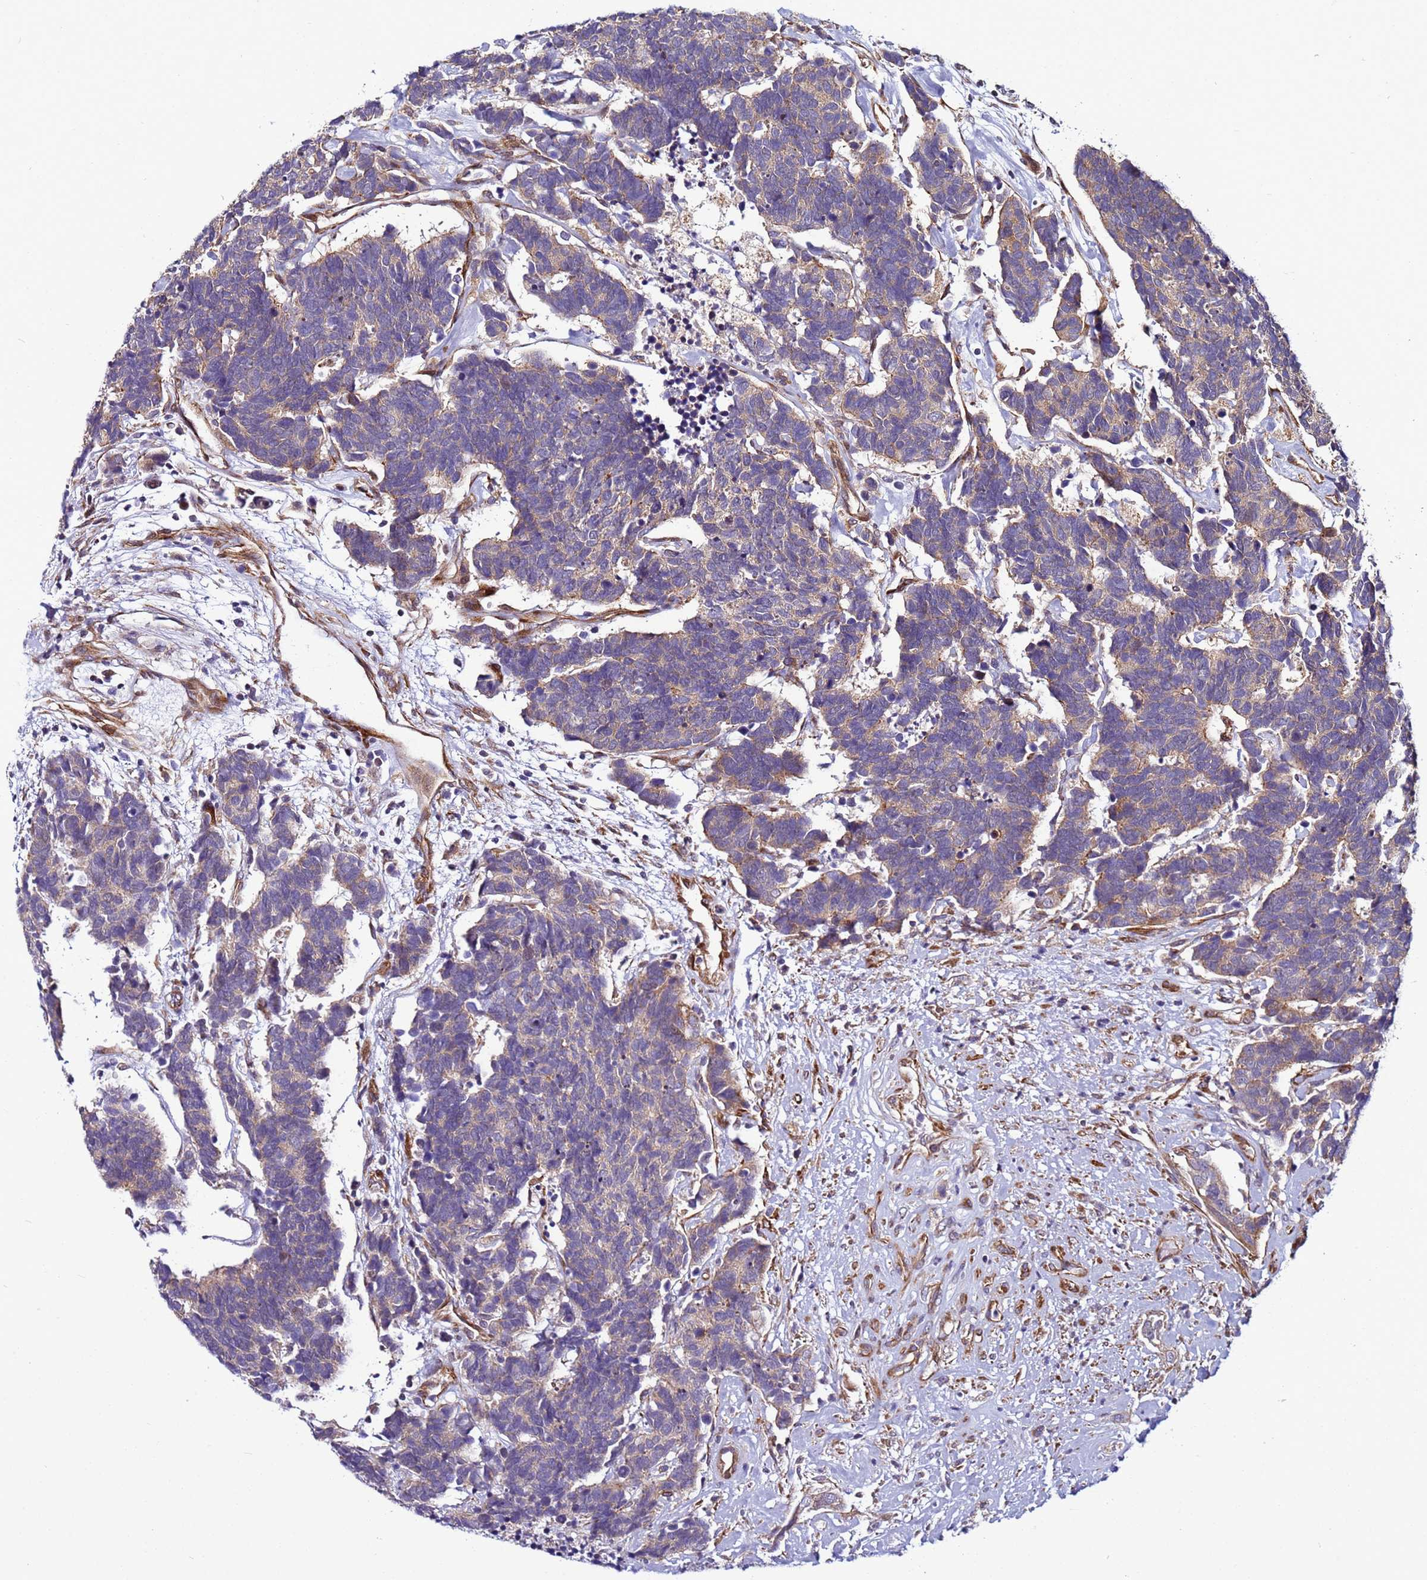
{"staining": {"intensity": "weak", "quantity": "25%-75%", "location": "cytoplasmic/membranous"}, "tissue": "carcinoid", "cell_type": "Tumor cells", "image_type": "cancer", "snomed": [{"axis": "morphology", "description": "Carcinoma, NOS"}, {"axis": "morphology", "description": "Carcinoid, malignant, NOS"}, {"axis": "topography", "description": "Urinary bladder"}], "caption": "Protein analysis of carcinoid (malignant) tissue reveals weak cytoplasmic/membranous expression in about 25%-75% of tumor cells.", "gene": "MCRIP1", "patient": {"sex": "male", "age": 57}}